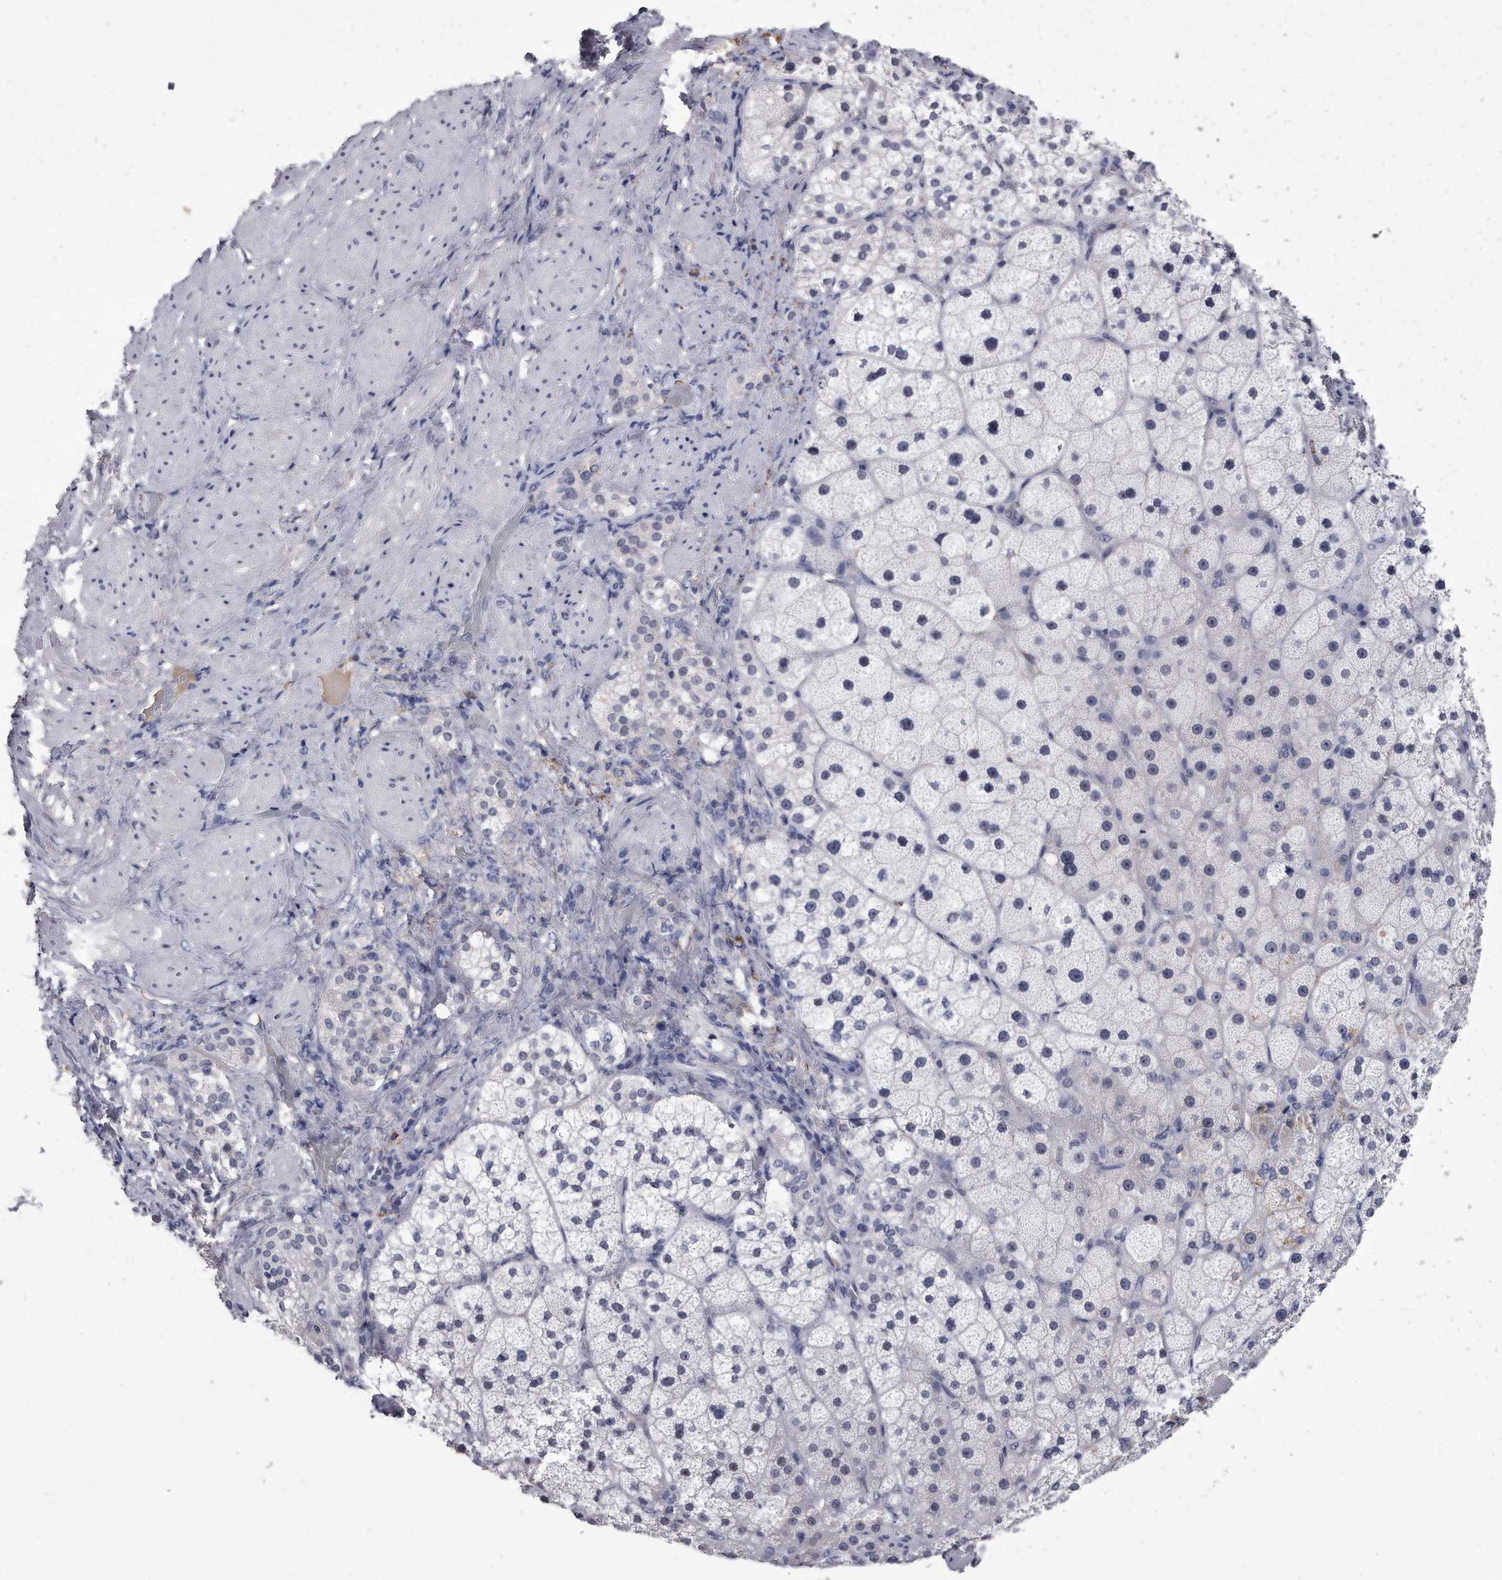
{"staining": {"intensity": "negative", "quantity": "none", "location": "none"}, "tissue": "adrenal gland", "cell_type": "Glandular cells", "image_type": "normal", "snomed": [{"axis": "morphology", "description": "Normal tissue, NOS"}, {"axis": "topography", "description": "Adrenal gland"}], "caption": "The photomicrograph demonstrates no staining of glandular cells in unremarkable adrenal gland.", "gene": "KCTD8", "patient": {"sex": "male", "age": 57}}